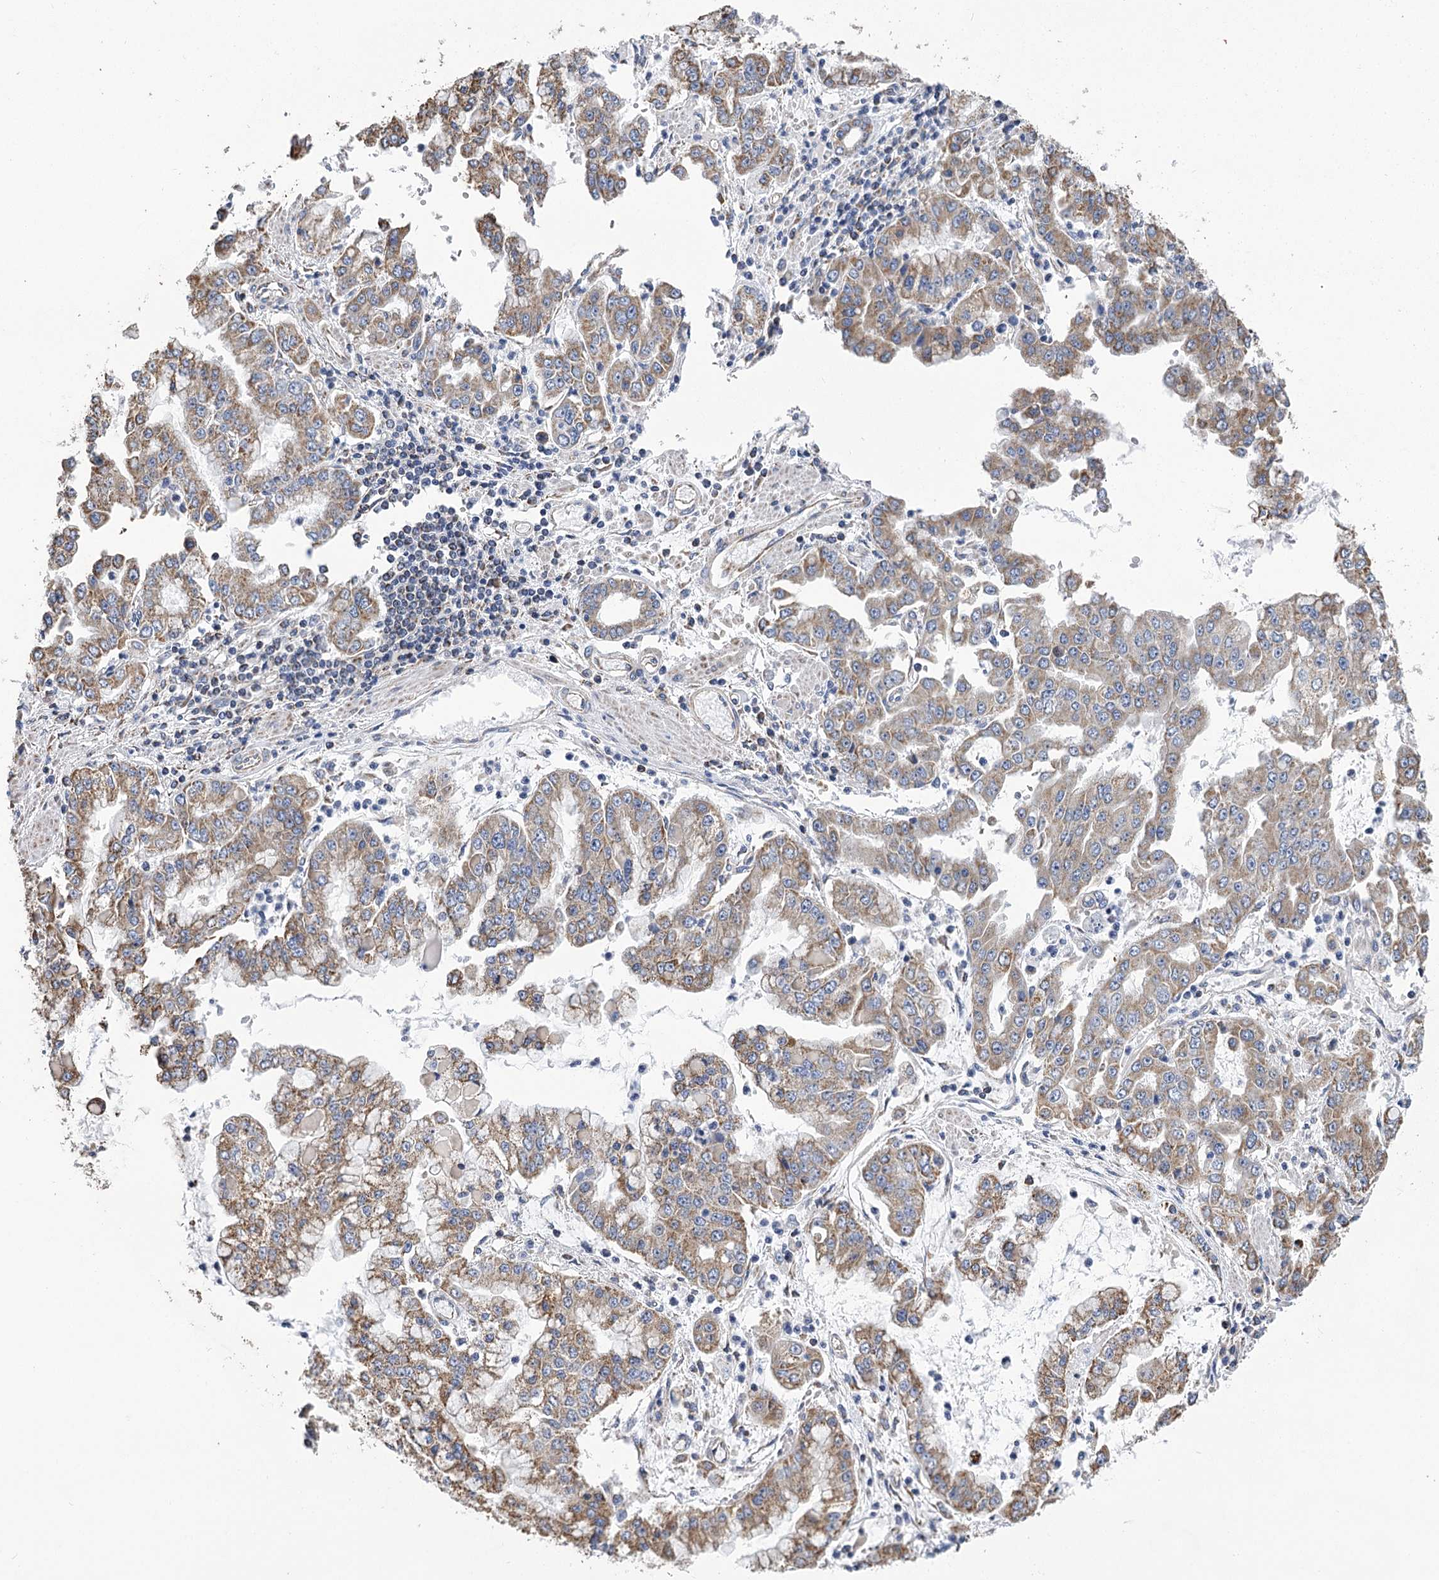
{"staining": {"intensity": "moderate", "quantity": ">75%", "location": "cytoplasmic/membranous"}, "tissue": "stomach cancer", "cell_type": "Tumor cells", "image_type": "cancer", "snomed": [{"axis": "morphology", "description": "Adenocarcinoma, NOS"}, {"axis": "topography", "description": "Stomach"}], "caption": "Stomach cancer (adenocarcinoma) stained for a protein exhibits moderate cytoplasmic/membranous positivity in tumor cells. (Brightfield microscopy of DAB IHC at high magnification).", "gene": "CCDC73", "patient": {"sex": "male", "age": 76}}